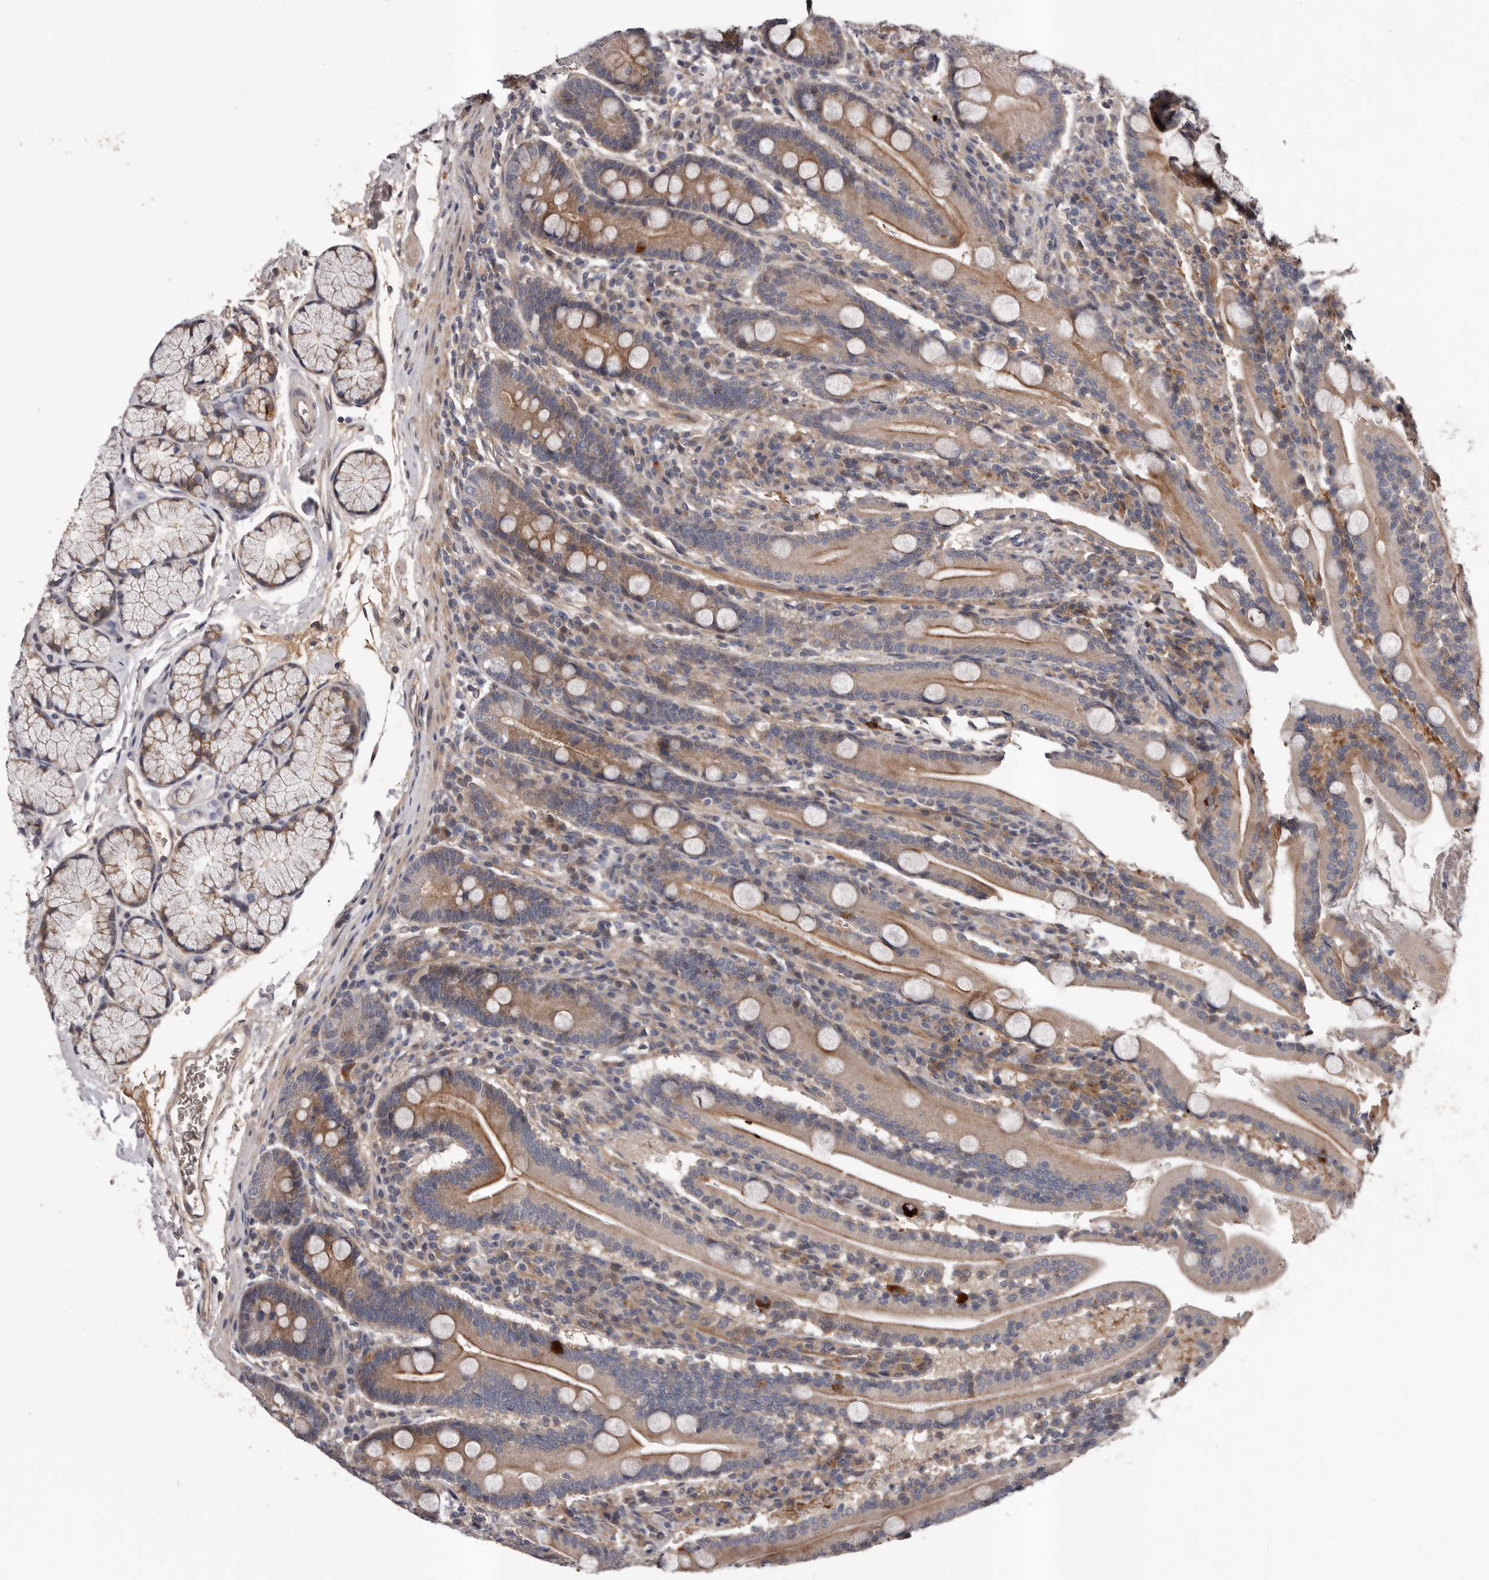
{"staining": {"intensity": "moderate", "quantity": "25%-75%", "location": "cytoplasmic/membranous"}, "tissue": "duodenum", "cell_type": "Glandular cells", "image_type": "normal", "snomed": [{"axis": "morphology", "description": "Normal tissue, NOS"}, {"axis": "topography", "description": "Duodenum"}], "caption": "Unremarkable duodenum was stained to show a protein in brown. There is medium levels of moderate cytoplasmic/membranous expression in approximately 25%-75% of glandular cells. The protein is shown in brown color, while the nuclei are stained blue.", "gene": "PRKD1", "patient": {"sex": "male", "age": 35}}